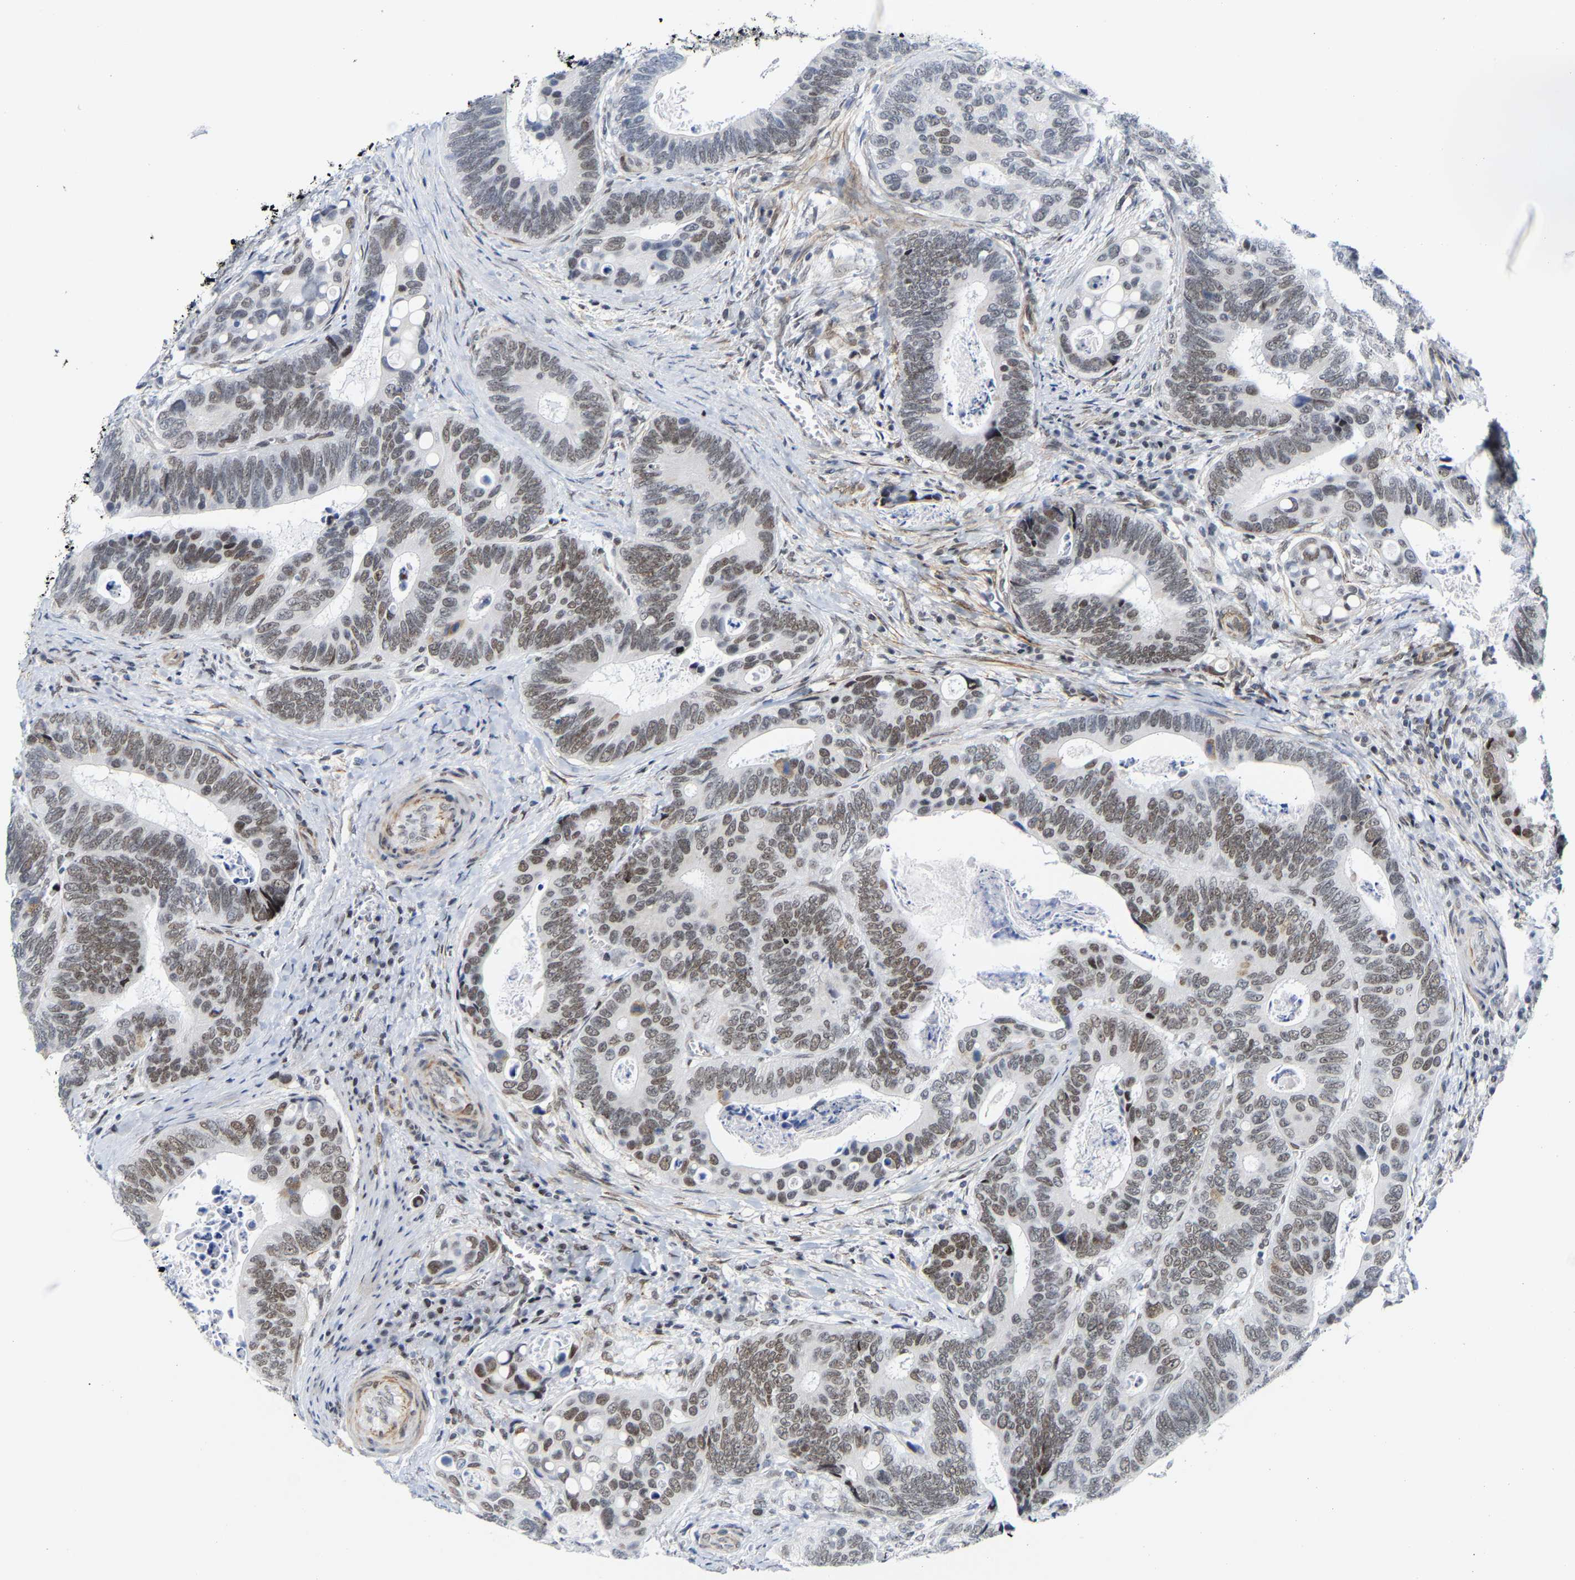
{"staining": {"intensity": "moderate", "quantity": ">75%", "location": "nuclear"}, "tissue": "colorectal cancer", "cell_type": "Tumor cells", "image_type": "cancer", "snomed": [{"axis": "morphology", "description": "Inflammation, NOS"}, {"axis": "morphology", "description": "Adenocarcinoma, NOS"}, {"axis": "topography", "description": "Colon"}], "caption": "Protein staining of colorectal adenocarcinoma tissue exhibits moderate nuclear positivity in approximately >75% of tumor cells.", "gene": "FAM180A", "patient": {"sex": "male", "age": 72}}